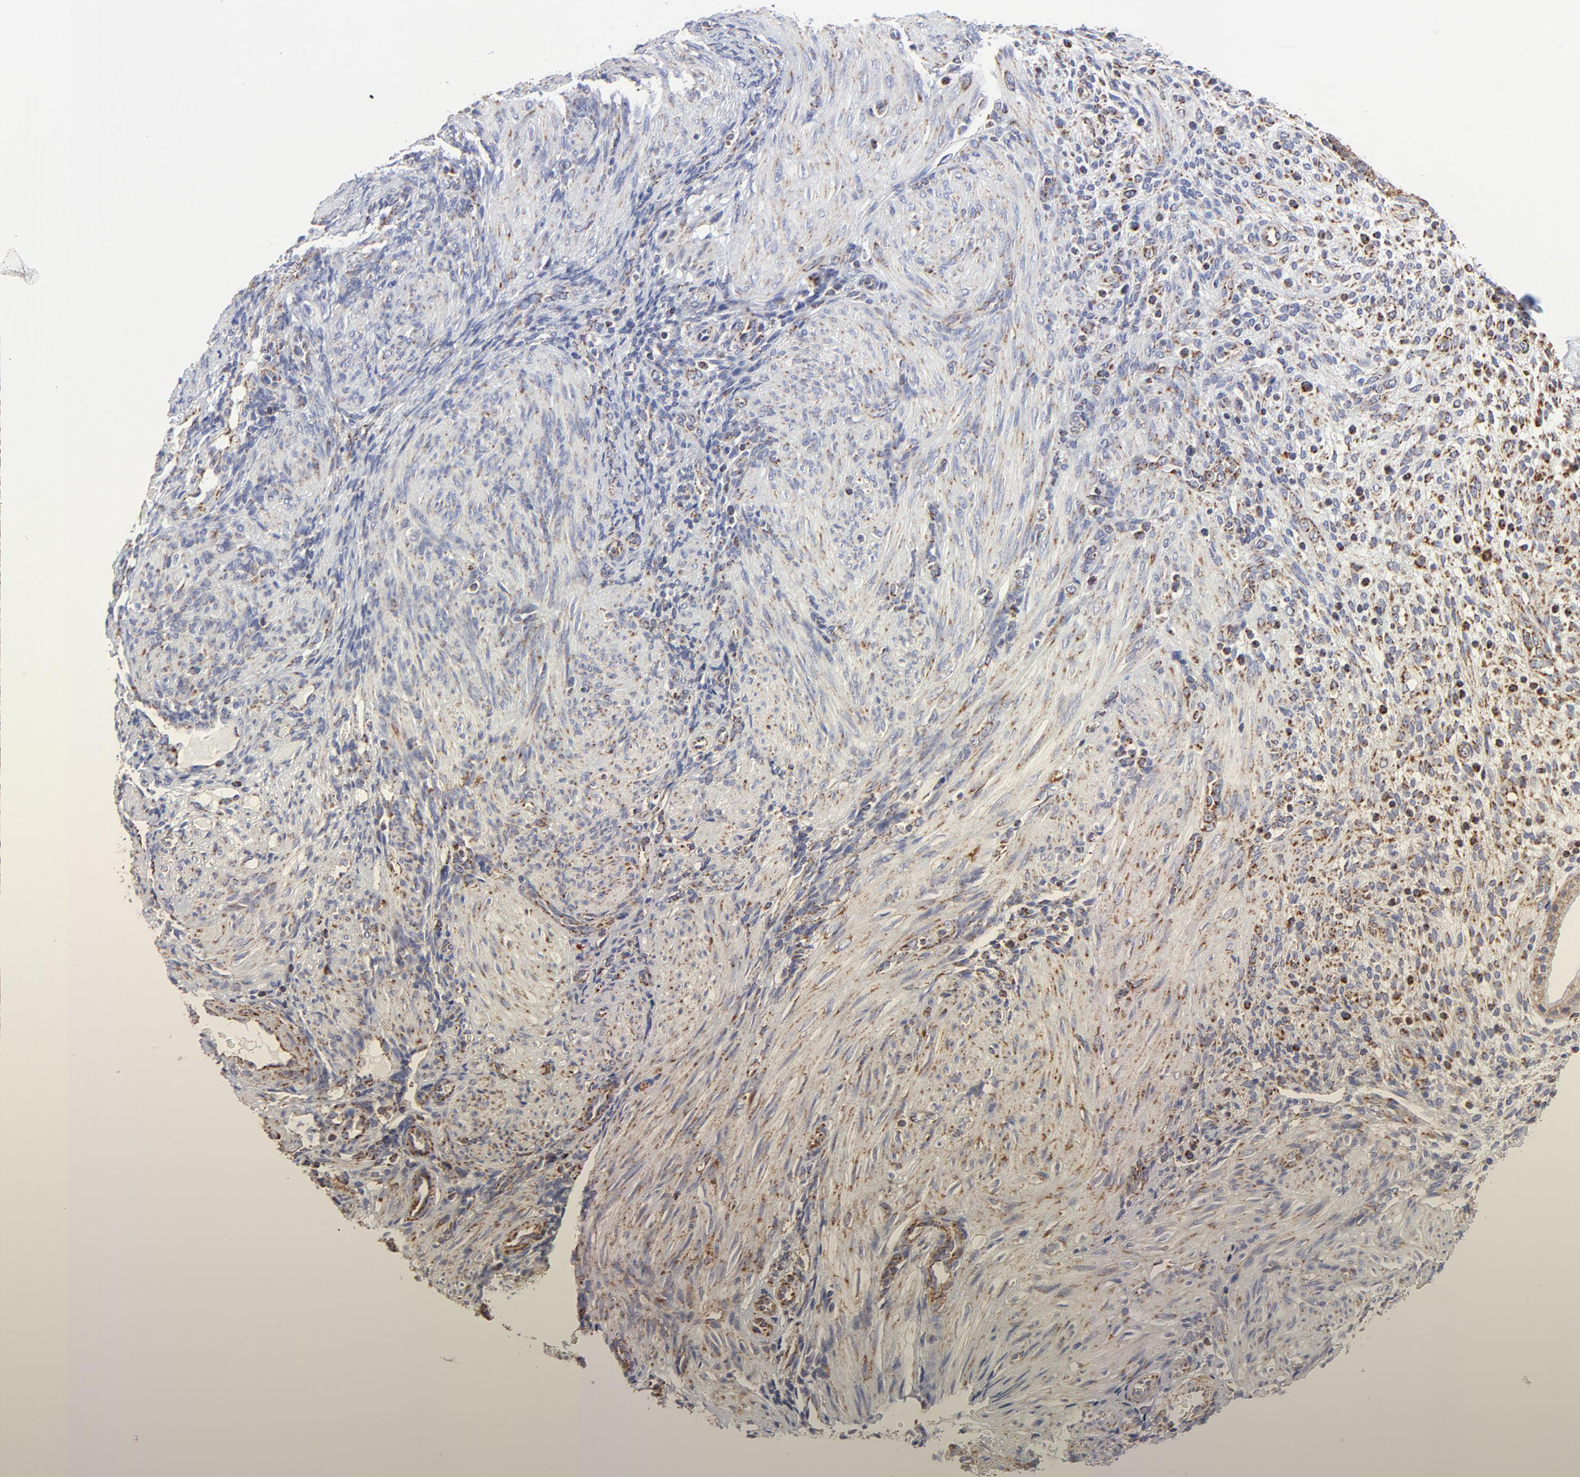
{"staining": {"intensity": "weak", "quantity": ">75%", "location": "cytoplasmic/membranous"}, "tissue": "endometrium", "cell_type": "Cells in endometrial stroma", "image_type": "normal", "snomed": [{"axis": "morphology", "description": "Normal tissue, NOS"}, {"axis": "topography", "description": "Endometrium"}], "caption": "Immunohistochemistry (IHC) of normal endometrium reveals low levels of weak cytoplasmic/membranous positivity in approximately >75% of cells in endometrial stroma.", "gene": "SSBP1", "patient": {"sex": "female", "age": 72}}